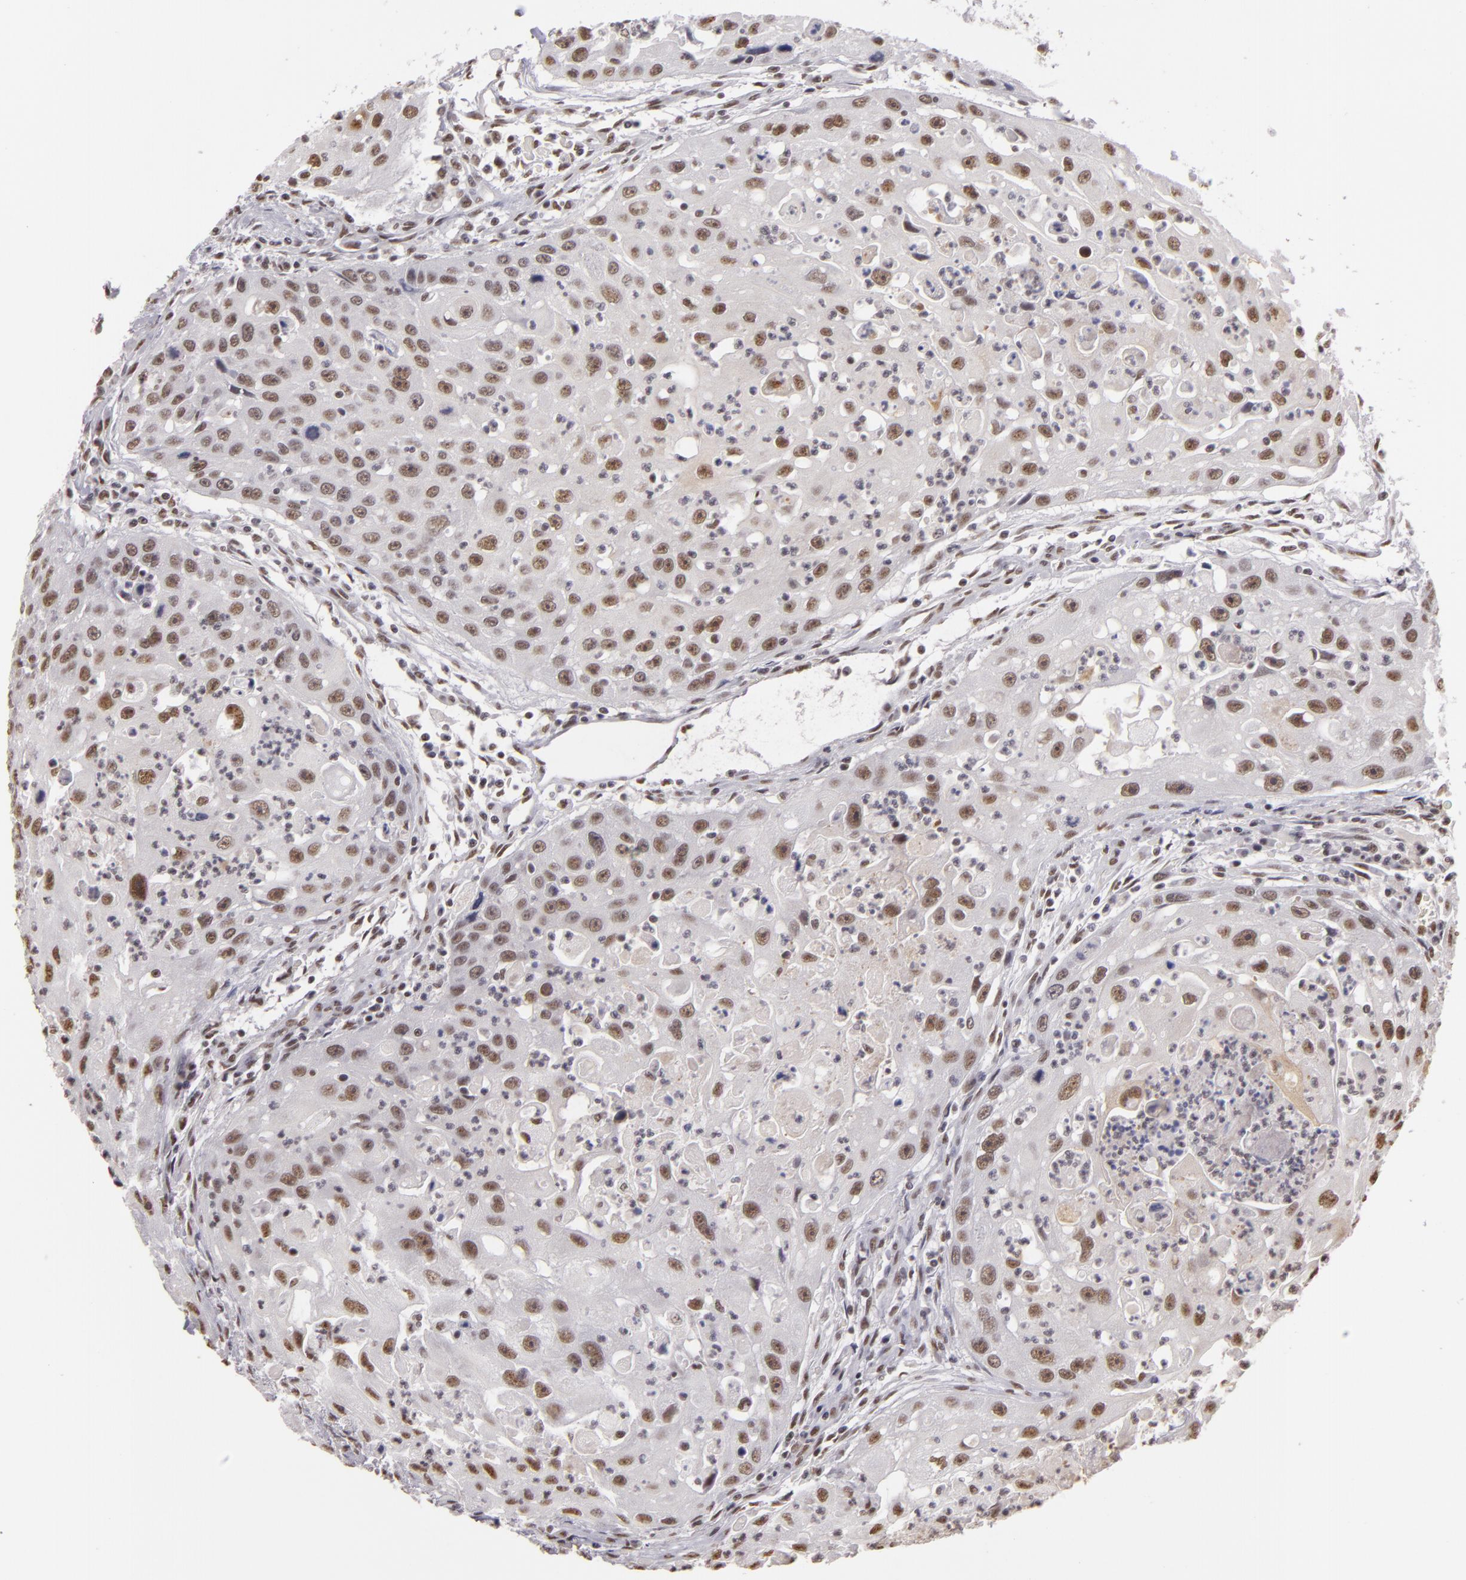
{"staining": {"intensity": "moderate", "quantity": ">75%", "location": "nuclear"}, "tissue": "head and neck cancer", "cell_type": "Tumor cells", "image_type": "cancer", "snomed": [{"axis": "morphology", "description": "Squamous cell carcinoma, NOS"}, {"axis": "topography", "description": "Head-Neck"}], "caption": "Immunohistochemical staining of human head and neck cancer shows moderate nuclear protein expression in approximately >75% of tumor cells.", "gene": "INTS6", "patient": {"sex": "male", "age": 64}}